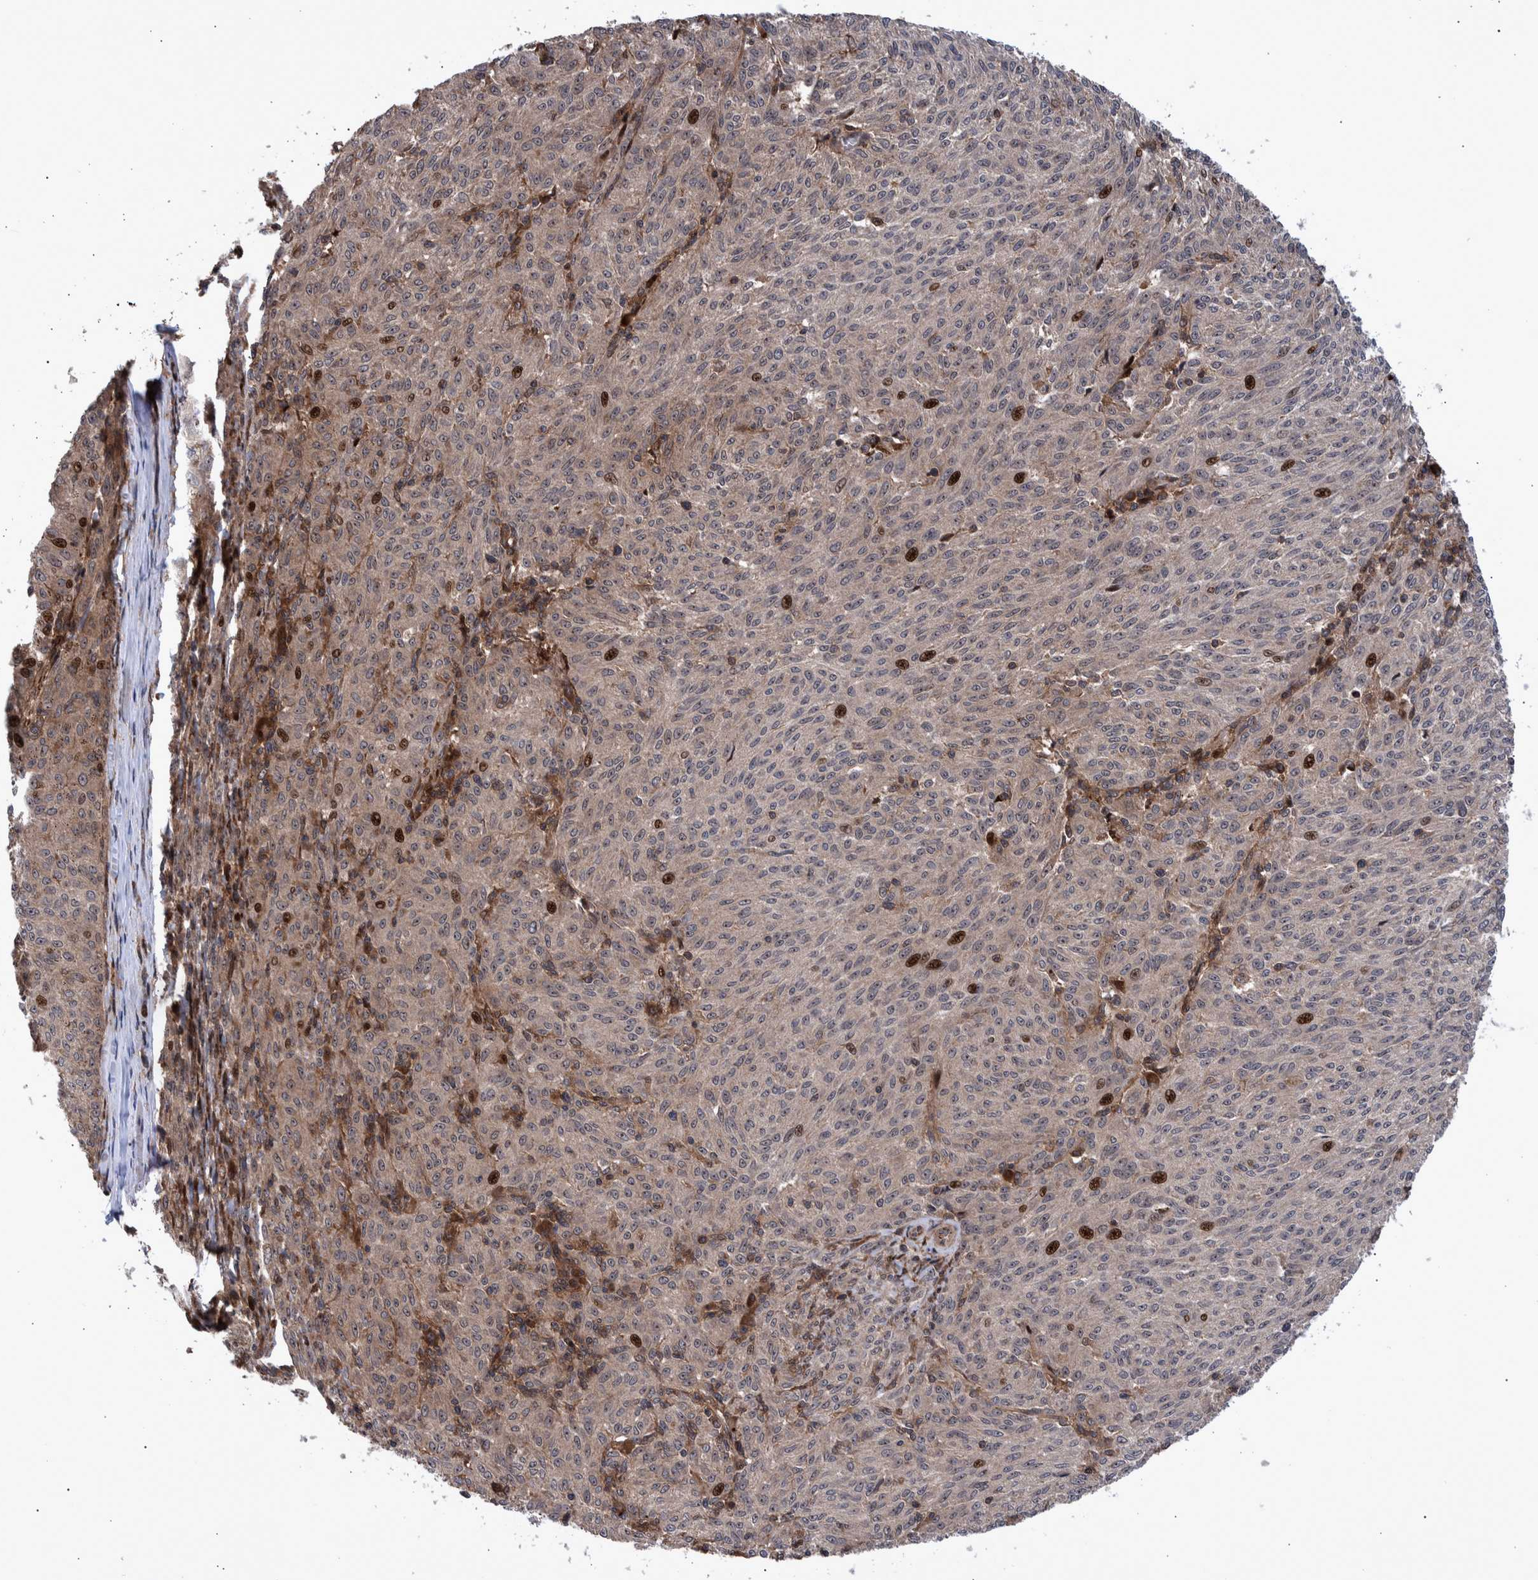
{"staining": {"intensity": "moderate", "quantity": "<25%", "location": "nuclear"}, "tissue": "melanoma", "cell_type": "Tumor cells", "image_type": "cancer", "snomed": [{"axis": "morphology", "description": "Malignant melanoma, NOS"}, {"axis": "topography", "description": "Skin"}], "caption": "Moderate nuclear positivity for a protein is appreciated in about <25% of tumor cells of malignant melanoma using IHC.", "gene": "SHISA6", "patient": {"sex": "female", "age": 72}}